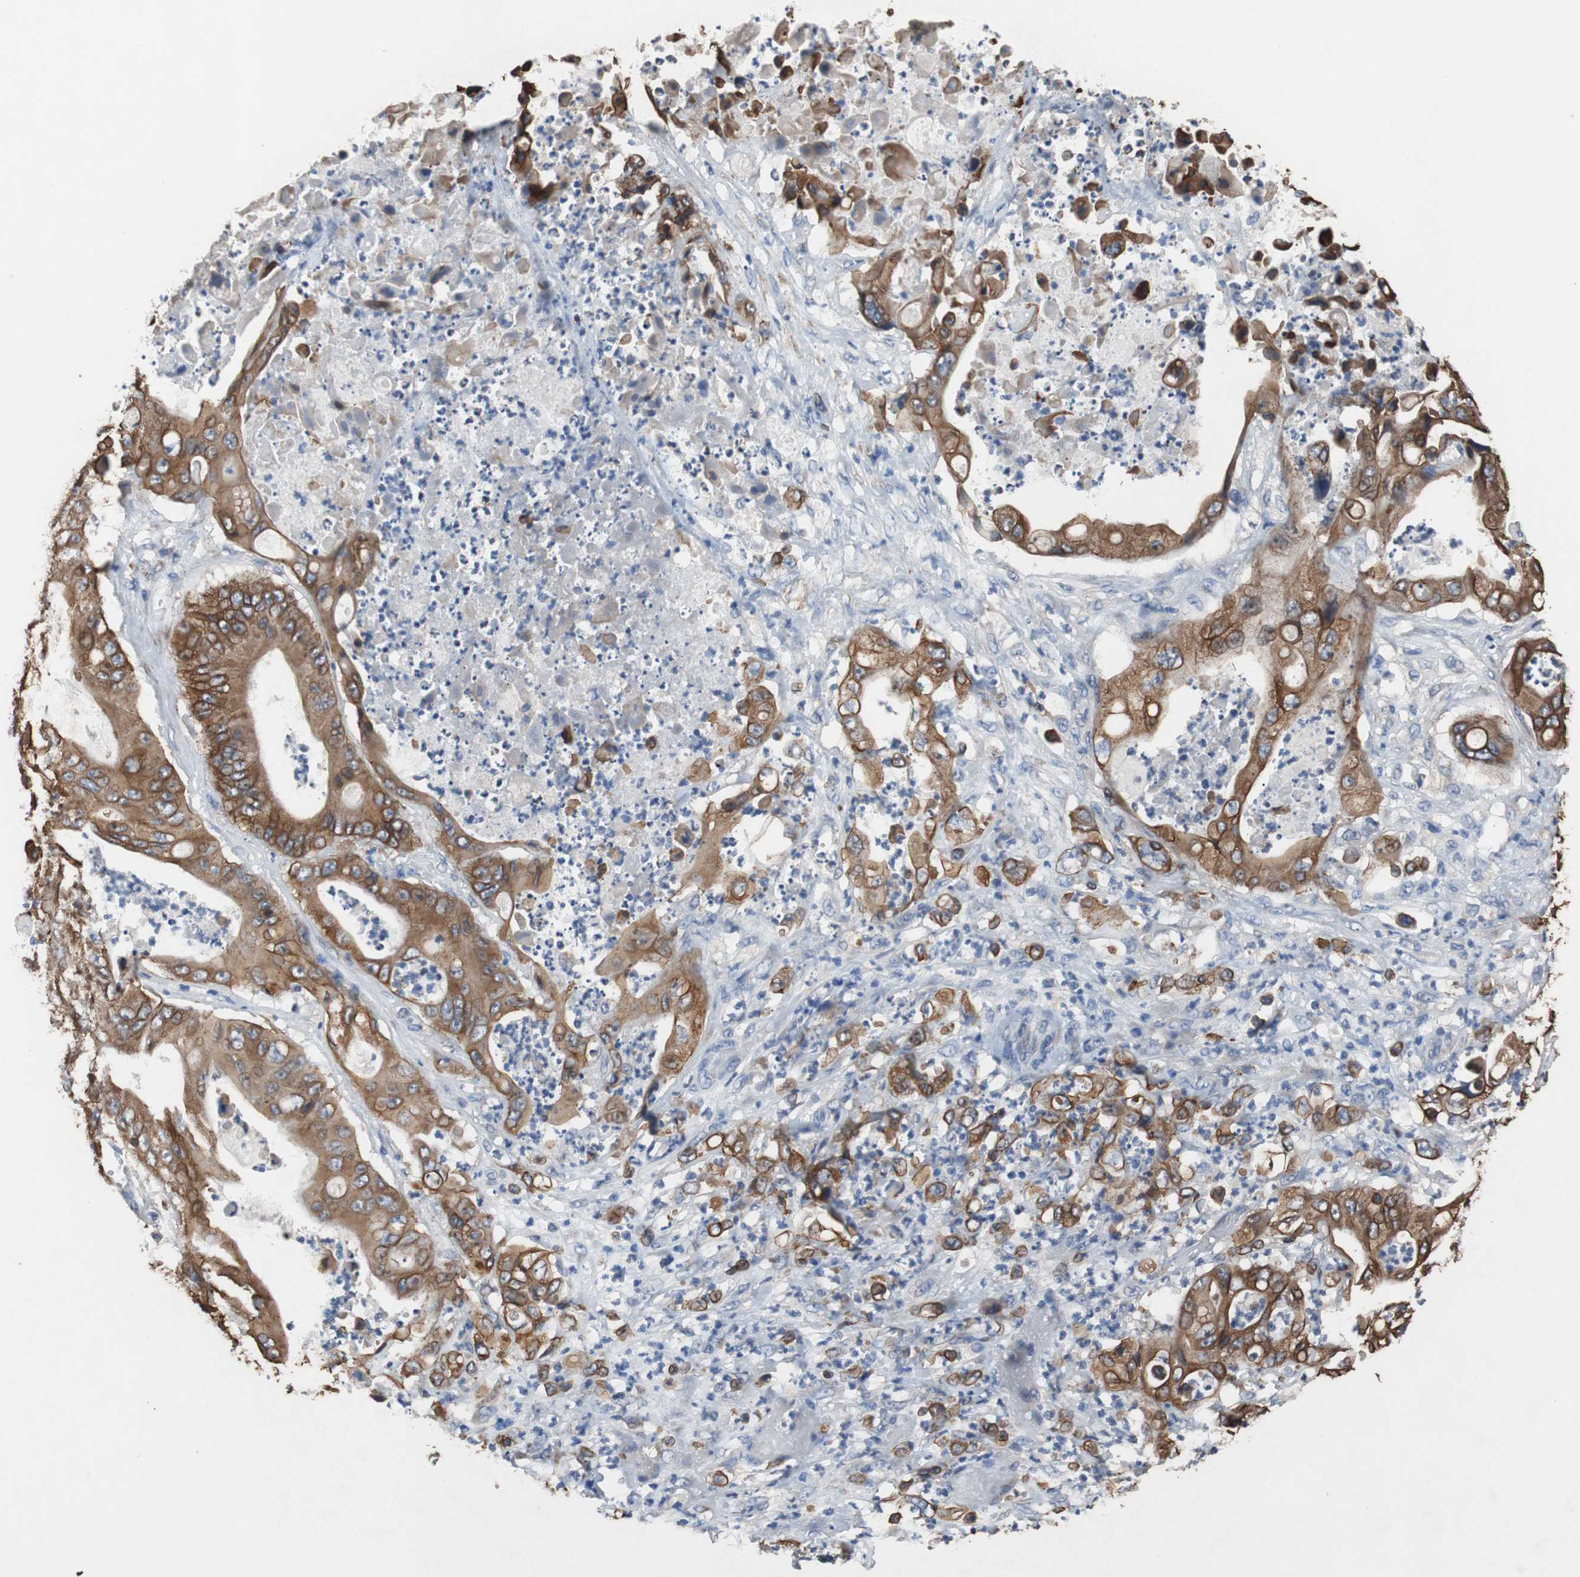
{"staining": {"intensity": "strong", "quantity": ">75%", "location": "cytoplasmic/membranous"}, "tissue": "stomach cancer", "cell_type": "Tumor cells", "image_type": "cancer", "snomed": [{"axis": "morphology", "description": "Adenocarcinoma, NOS"}, {"axis": "topography", "description": "Stomach"}], "caption": "Immunohistochemical staining of human stomach cancer (adenocarcinoma) displays strong cytoplasmic/membranous protein positivity in approximately >75% of tumor cells.", "gene": "USP10", "patient": {"sex": "female", "age": 73}}